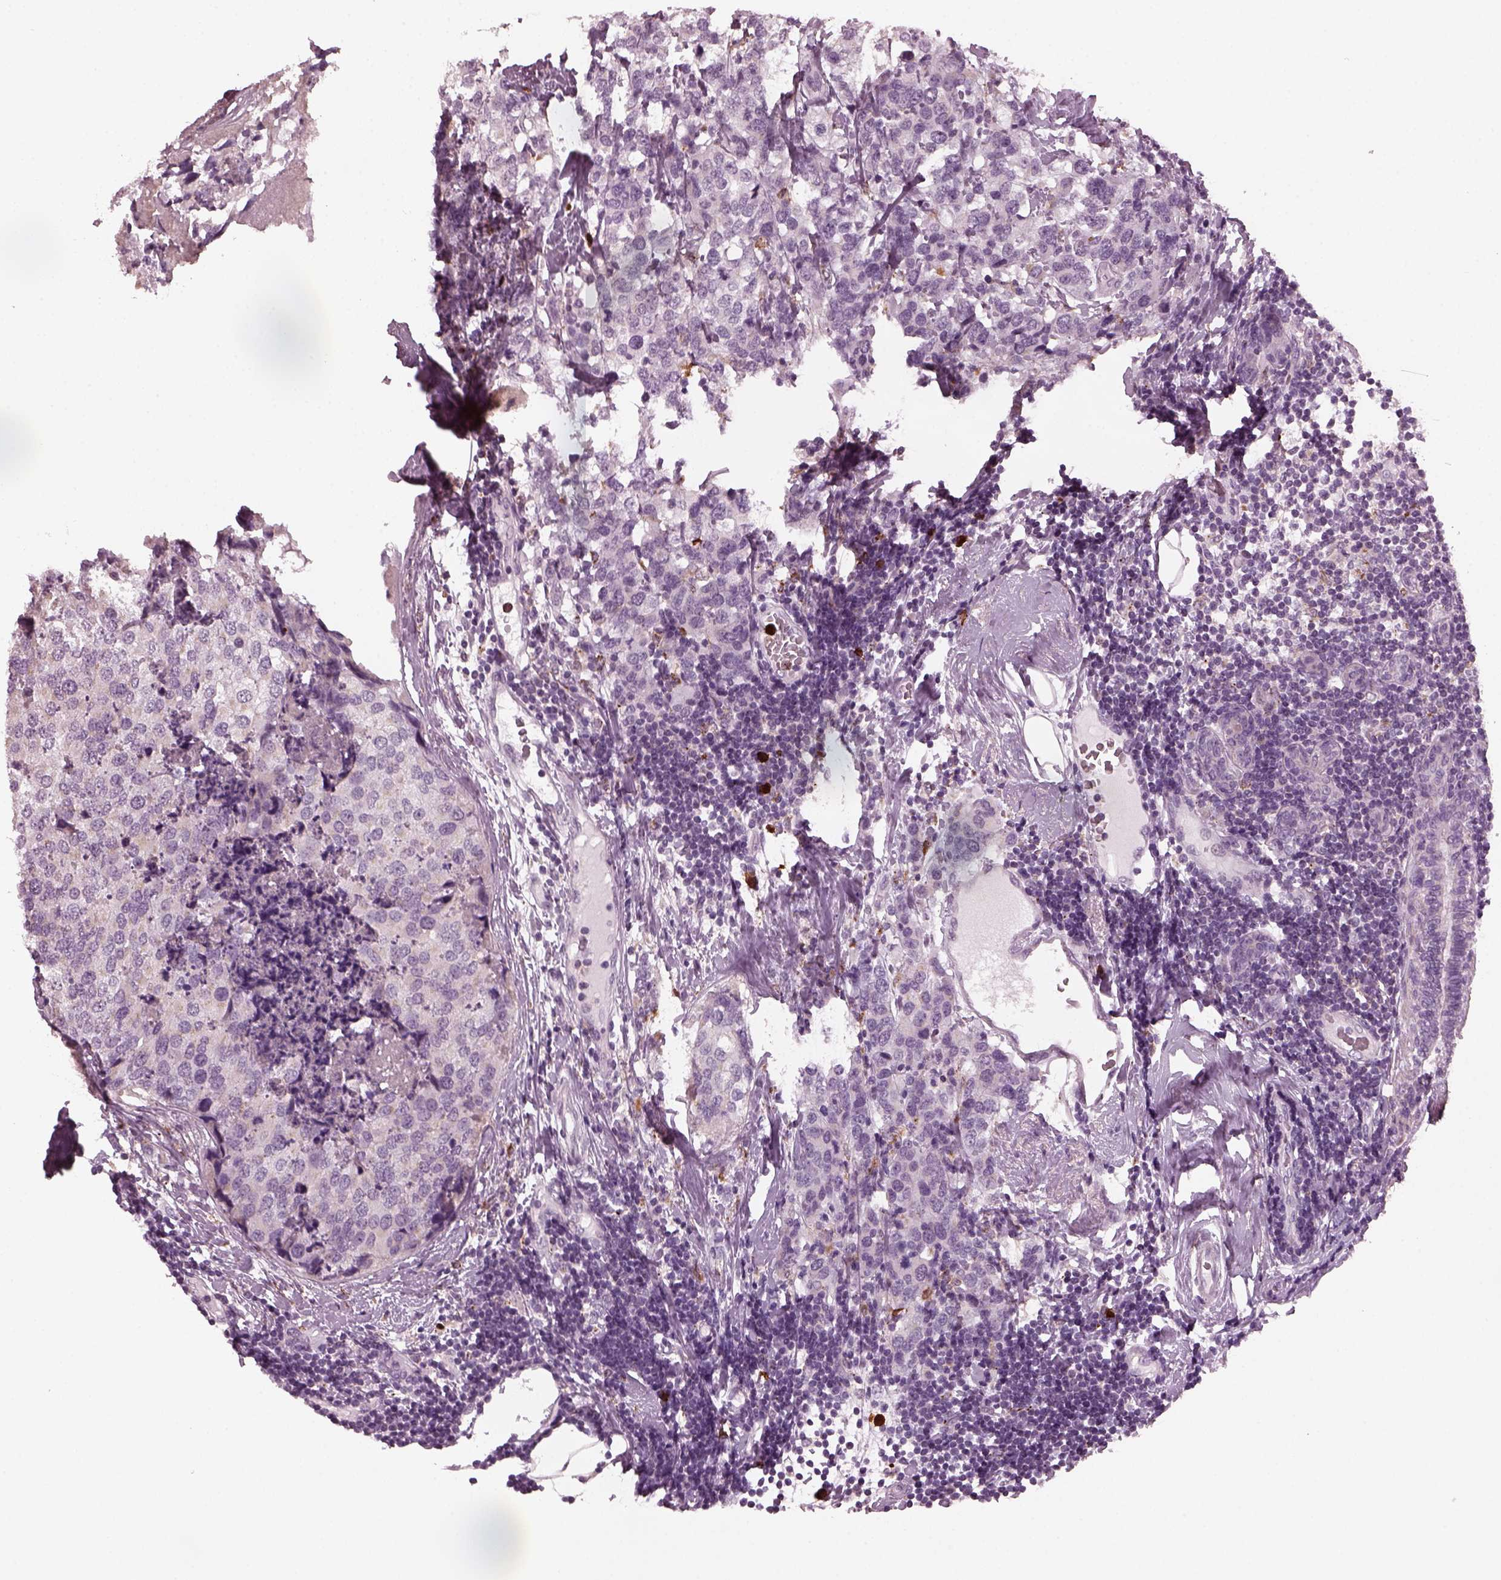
{"staining": {"intensity": "negative", "quantity": "none", "location": "none"}, "tissue": "breast cancer", "cell_type": "Tumor cells", "image_type": "cancer", "snomed": [{"axis": "morphology", "description": "Lobular carcinoma"}, {"axis": "topography", "description": "Breast"}], "caption": "Tumor cells show no significant protein expression in lobular carcinoma (breast).", "gene": "SLAMF8", "patient": {"sex": "female", "age": 59}}